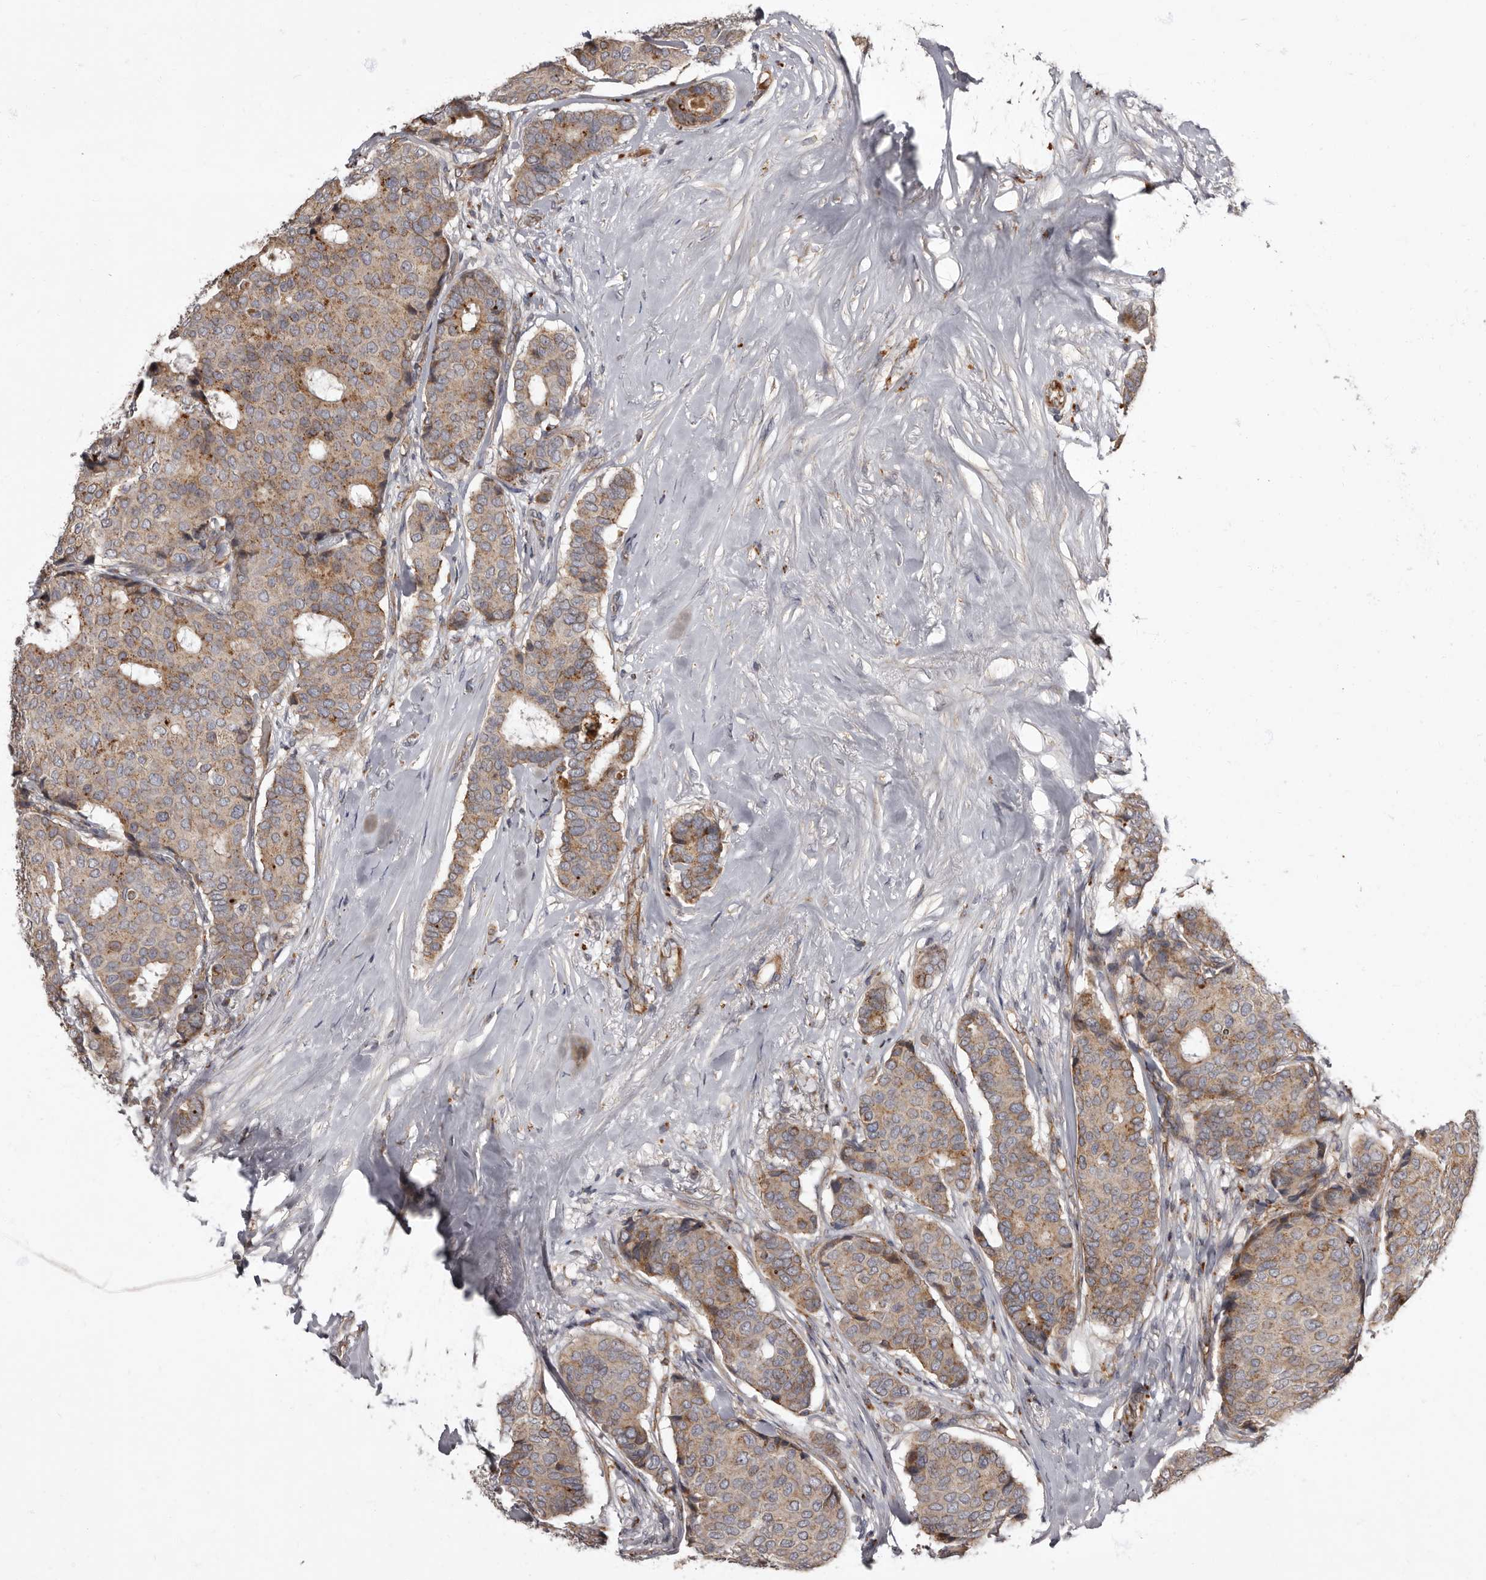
{"staining": {"intensity": "weak", "quantity": ">75%", "location": "cytoplasmic/membranous"}, "tissue": "breast cancer", "cell_type": "Tumor cells", "image_type": "cancer", "snomed": [{"axis": "morphology", "description": "Duct carcinoma"}, {"axis": "topography", "description": "Breast"}], "caption": "Immunohistochemistry (IHC) of human breast cancer (intraductal carcinoma) demonstrates low levels of weak cytoplasmic/membranous staining in approximately >75% of tumor cells. The protein is shown in brown color, while the nuclei are stained blue.", "gene": "ADCY2", "patient": {"sex": "female", "age": 75}}